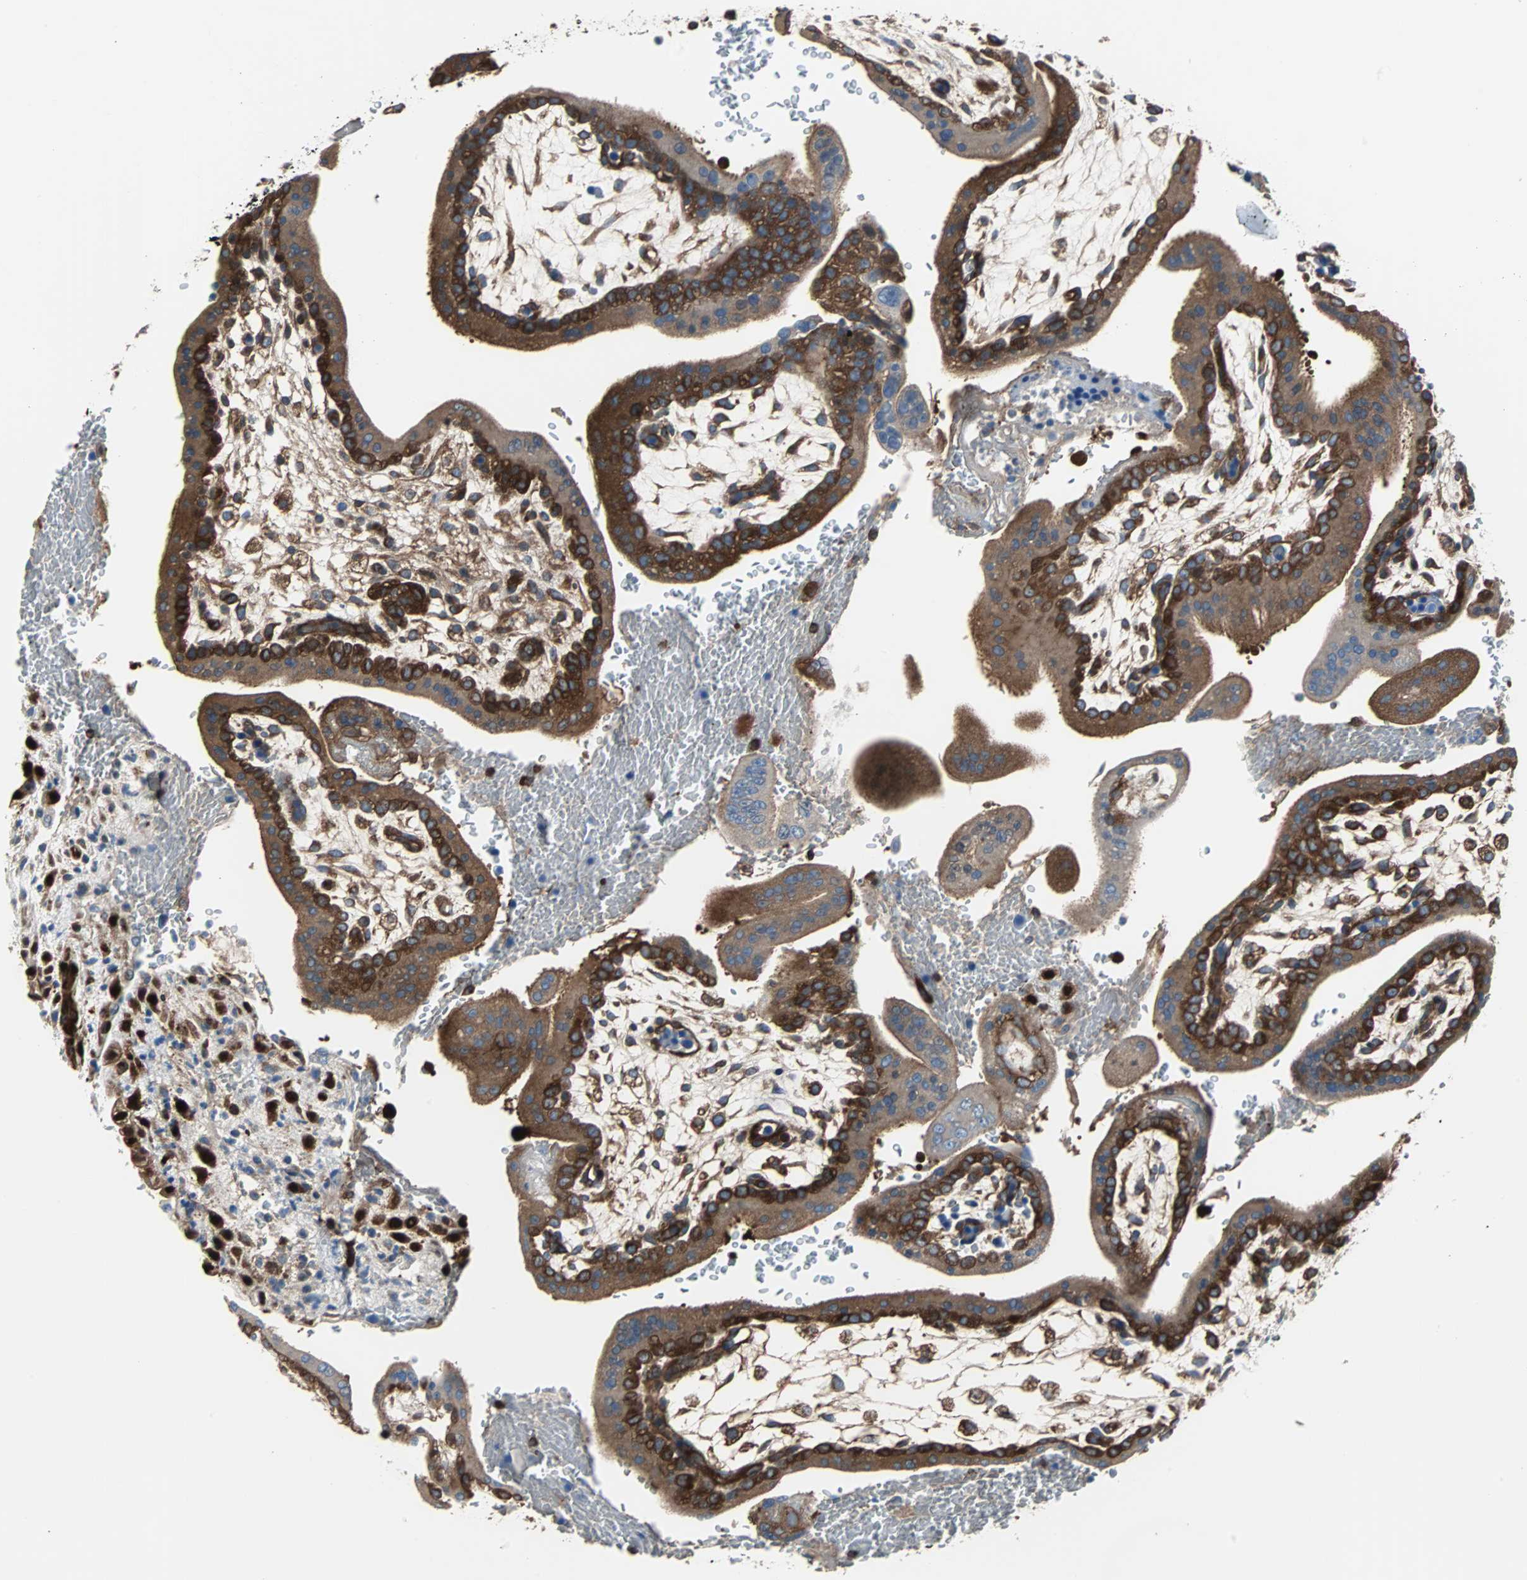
{"staining": {"intensity": "strong", "quantity": ">75%", "location": "cytoplasmic/membranous"}, "tissue": "placenta", "cell_type": "Decidual cells", "image_type": "normal", "snomed": [{"axis": "morphology", "description": "Normal tissue, NOS"}, {"axis": "topography", "description": "Placenta"}], "caption": "Benign placenta exhibits strong cytoplasmic/membranous staining in about >75% of decidual cells, visualized by immunohistochemistry. (DAB (3,3'-diaminobenzidine) IHC, brown staining for protein, blue staining for nuclei).", "gene": "RELA", "patient": {"sex": "female", "age": 35}}